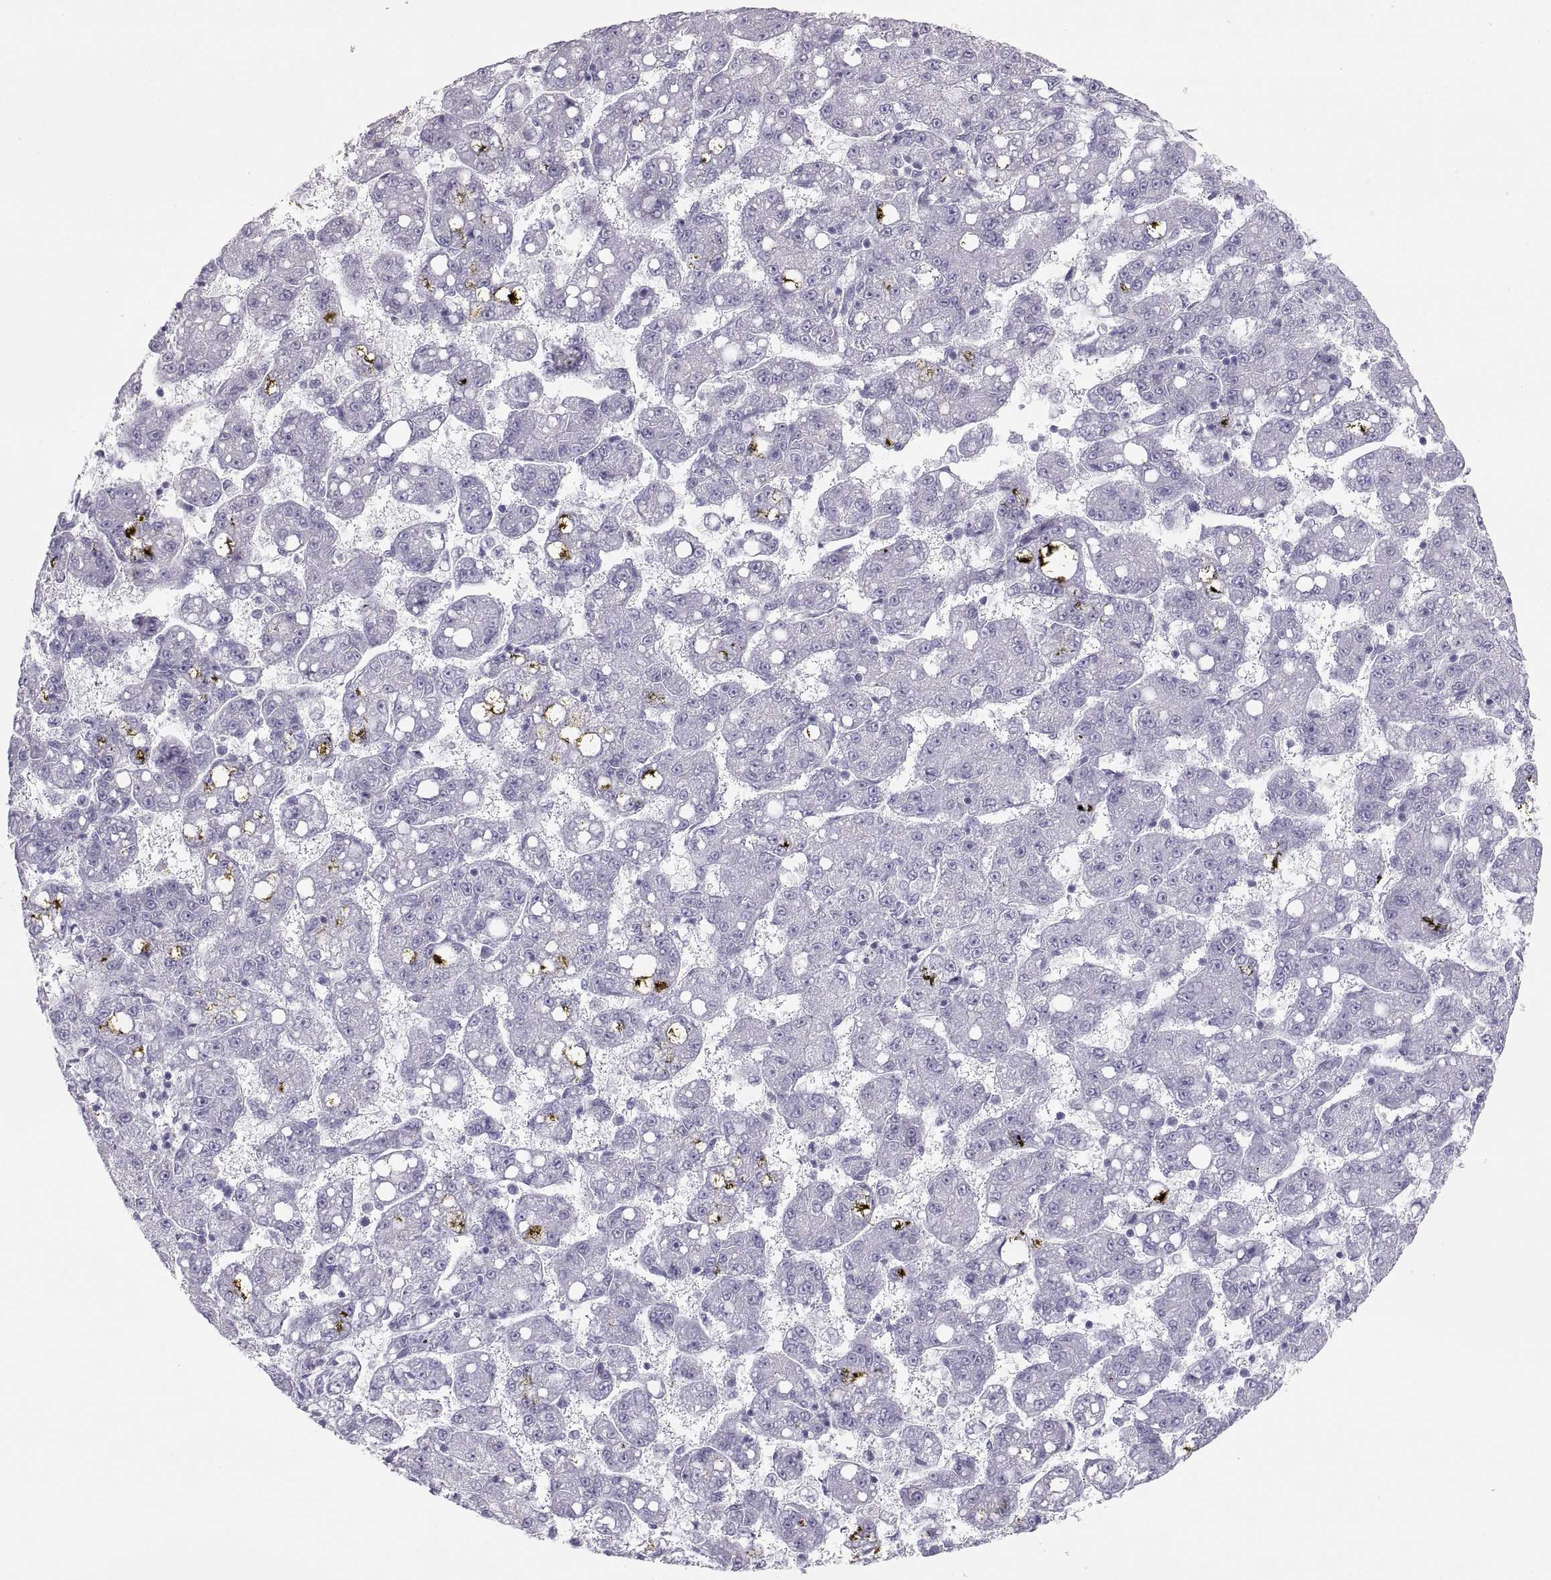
{"staining": {"intensity": "negative", "quantity": "none", "location": "none"}, "tissue": "liver cancer", "cell_type": "Tumor cells", "image_type": "cancer", "snomed": [{"axis": "morphology", "description": "Carcinoma, Hepatocellular, NOS"}, {"axis": "topography", "description": "Liver"}], "caption": "This is an immunohistochemistry (IHC) histopathology image of human liver hepatocellular carcinoma. There is no staining in tumor cells.", "gene": "SEMG1", "patient": {"sex": "female", "age": 65}}